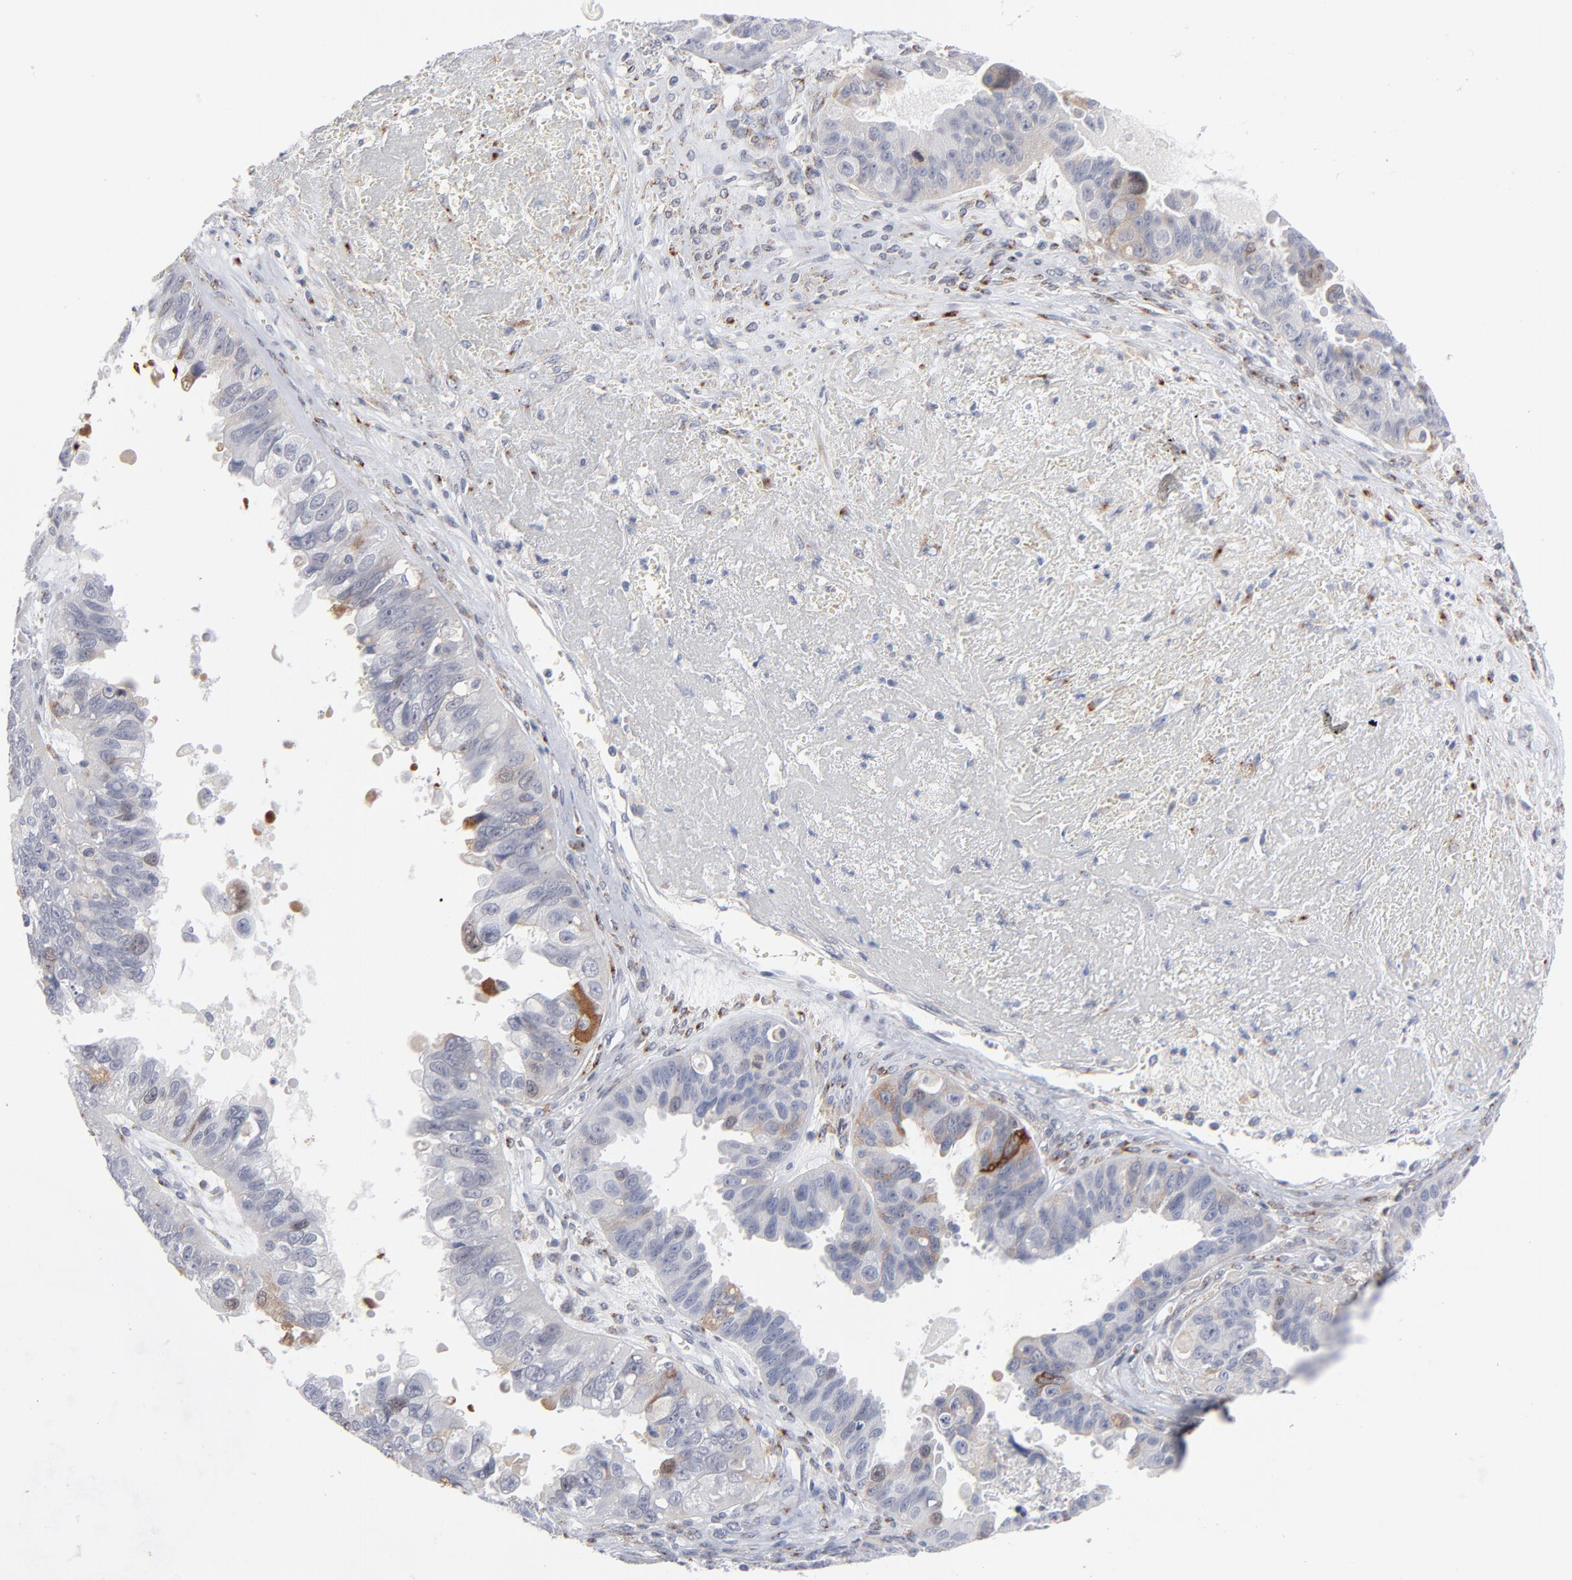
{"staining": {"intensity": "moderate", "quantity": "<25%", "location": "nuclear"}, "tissue": "ovarian cancer", "cell_type": "Tumor cells", "image_type": "cancer", "snomed": [{"axis": "morphology", "description": "Carcinoma, endometroid"}, {"axis": "topography", "description": "Ovary"}], "caption": "Moderate nuclear positivity for a protein is identified in approximately <25% of tumor cells of ovarian cancer (endometroid carcinoma) using immunohistochemistry.", "gene": "AURKA", "patient": {"sex": "female", "age": 85}}